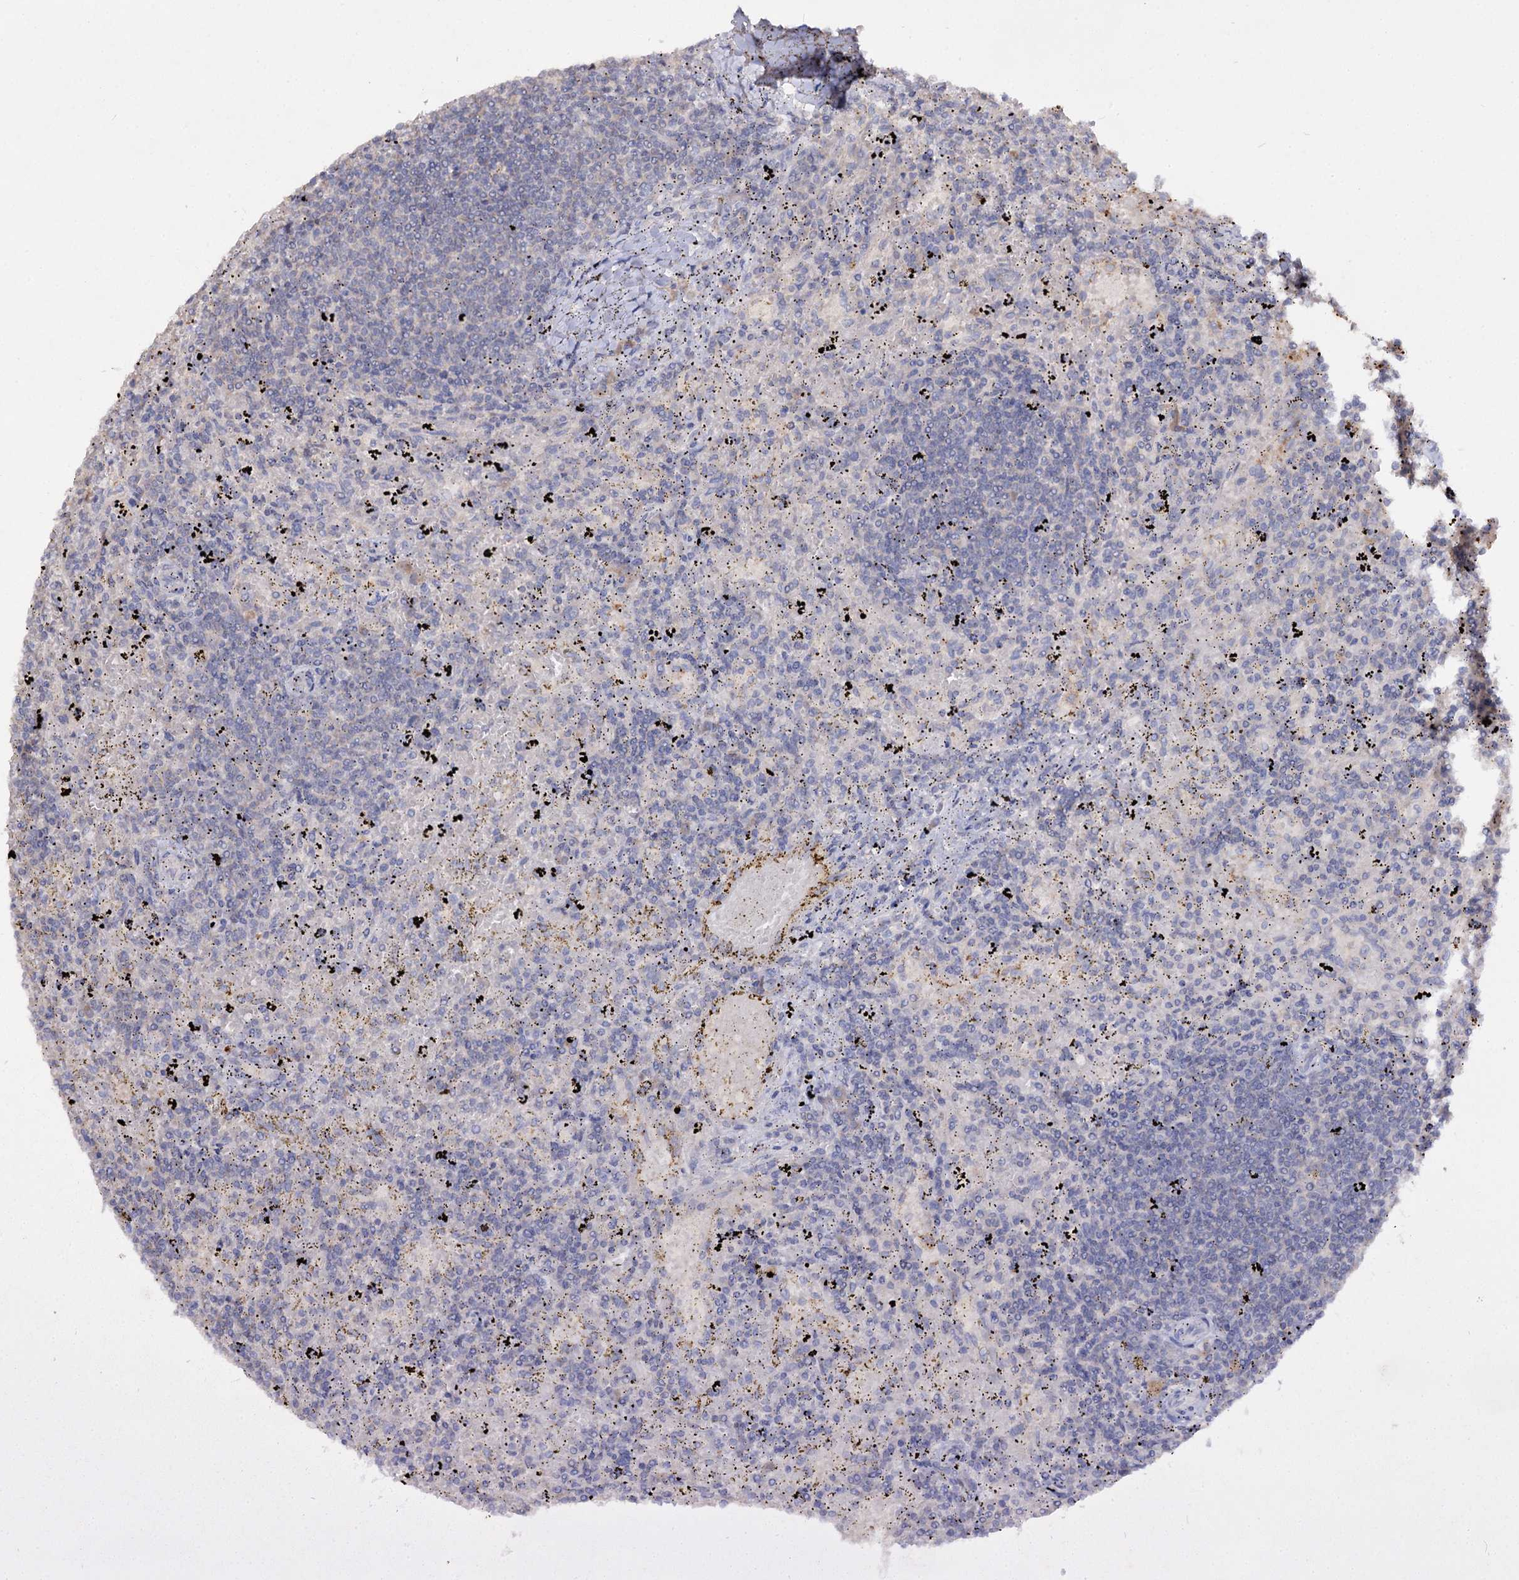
{"staining": {"intensity": "negative", "quantity": "none", "location": "none"}, "tissue": "lymphoma", "cell_type": "Tumor cells", "image_type": "cancer", "snomed": [{"axis": "morphology", "description": "Malignant lymphoma, non-Hodgkin's type, Low grade"}, {"axis": "topography", "description": "Spleen"}], "caption": "This is an immunohistochemistry photomicrograph of human lymphoma. There is no positivity in tumor cells.", "gene": "ARFIP2", "patient": {"sex": "male", "age": 76}}